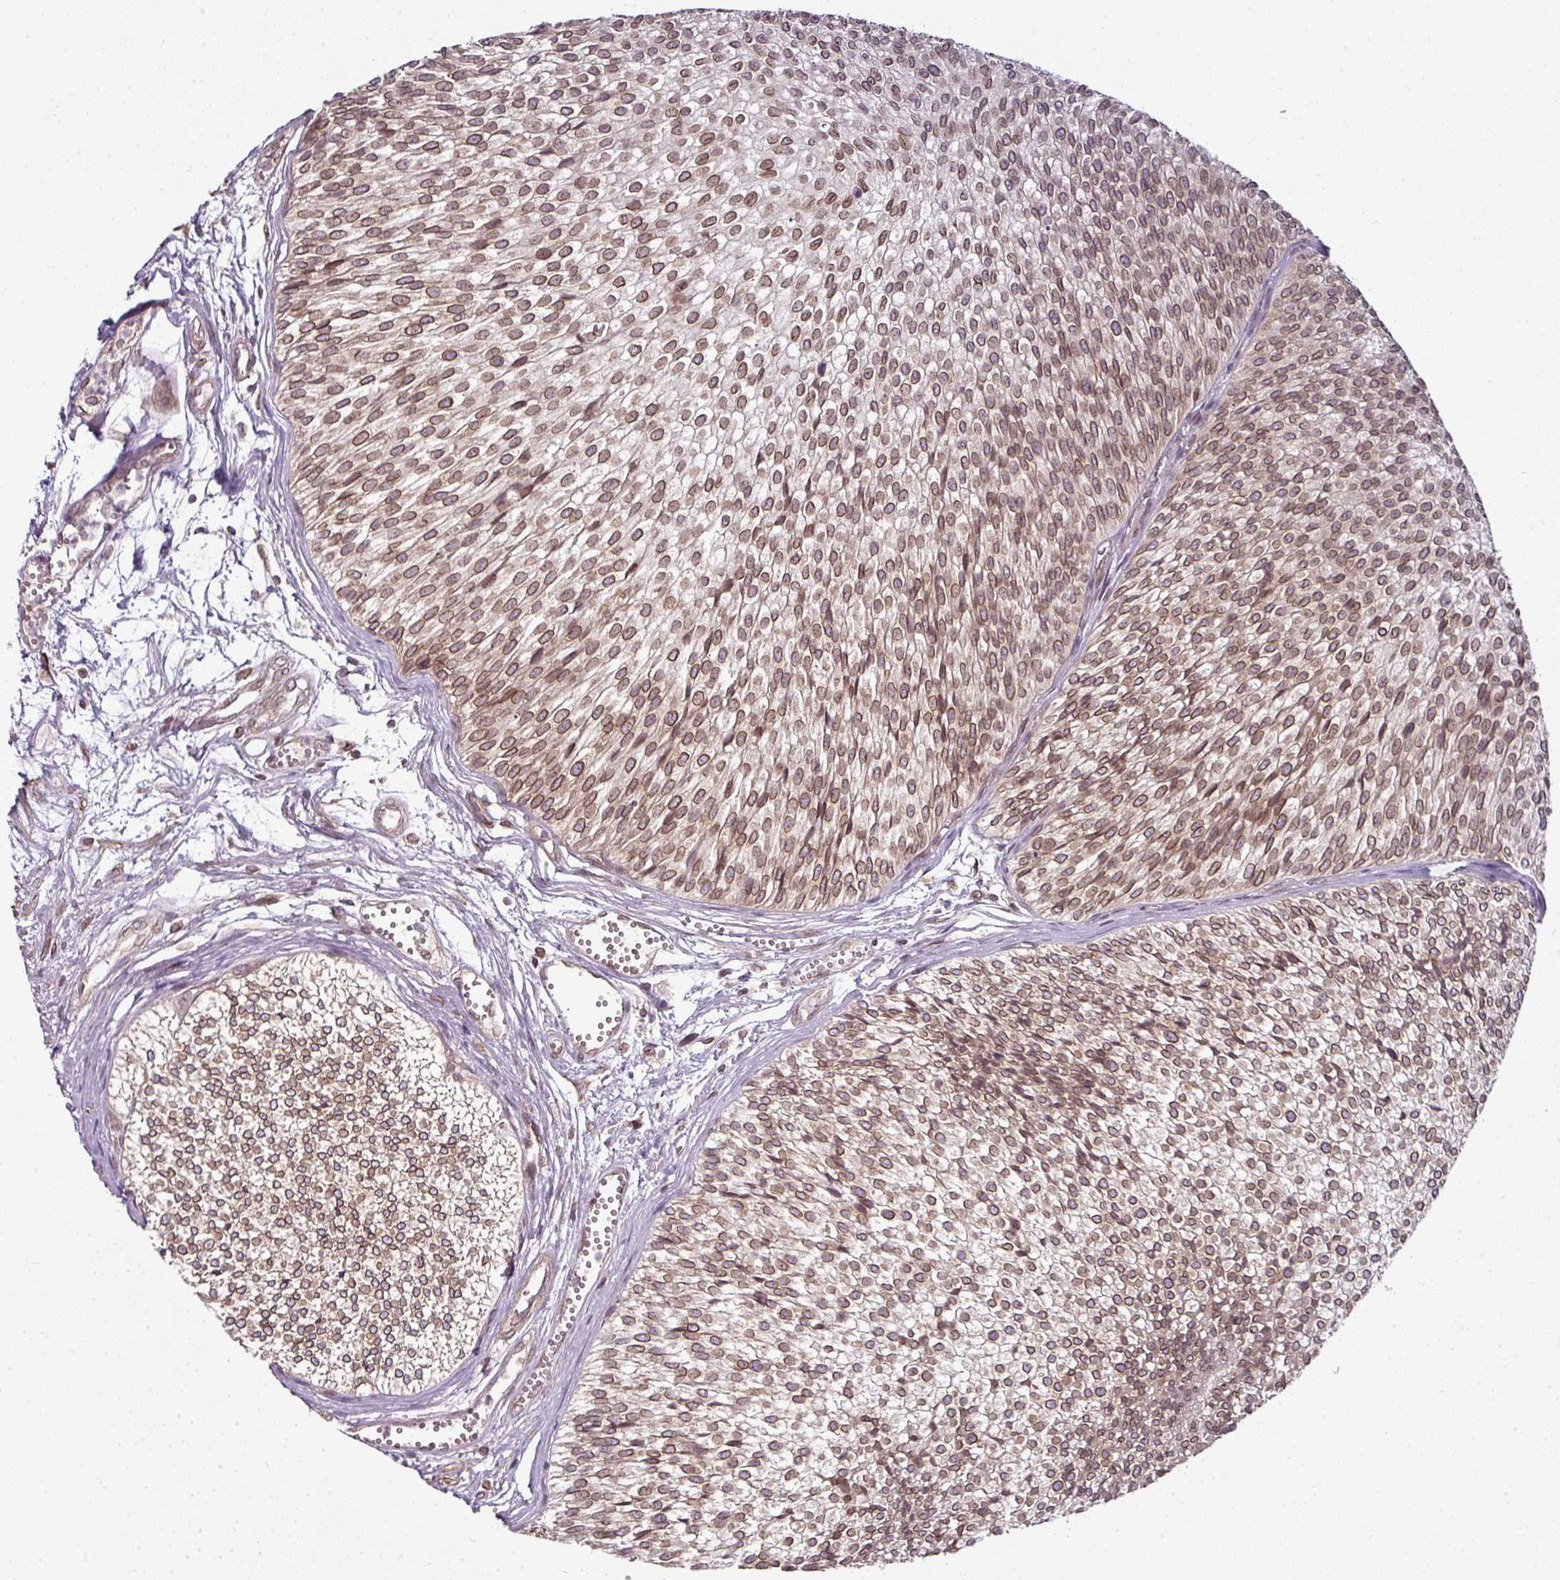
{"staining": {"intensity": "moderate", "quantity": ">75%", "location": "cytoplasmic/membranous,nuclear"}, "tissue": "urothelial cancer", "cell_type": "Tumor cells", "image_type": "cancer", "snomed": [{"axis": "morphology", "description": "Urothelial carcinoma, Low grade"}, {"axis": "topography", "description": "Urinary bladder"}], "caption": "Protein expression analysis of human low-grade urothelial carcinoma reveals moderate cytoplasmic/membranous and nuclear staining in about >75% of tumor cells.", "gene": "RANGAP1", "patient": {"sex": "male", "age": 91}}